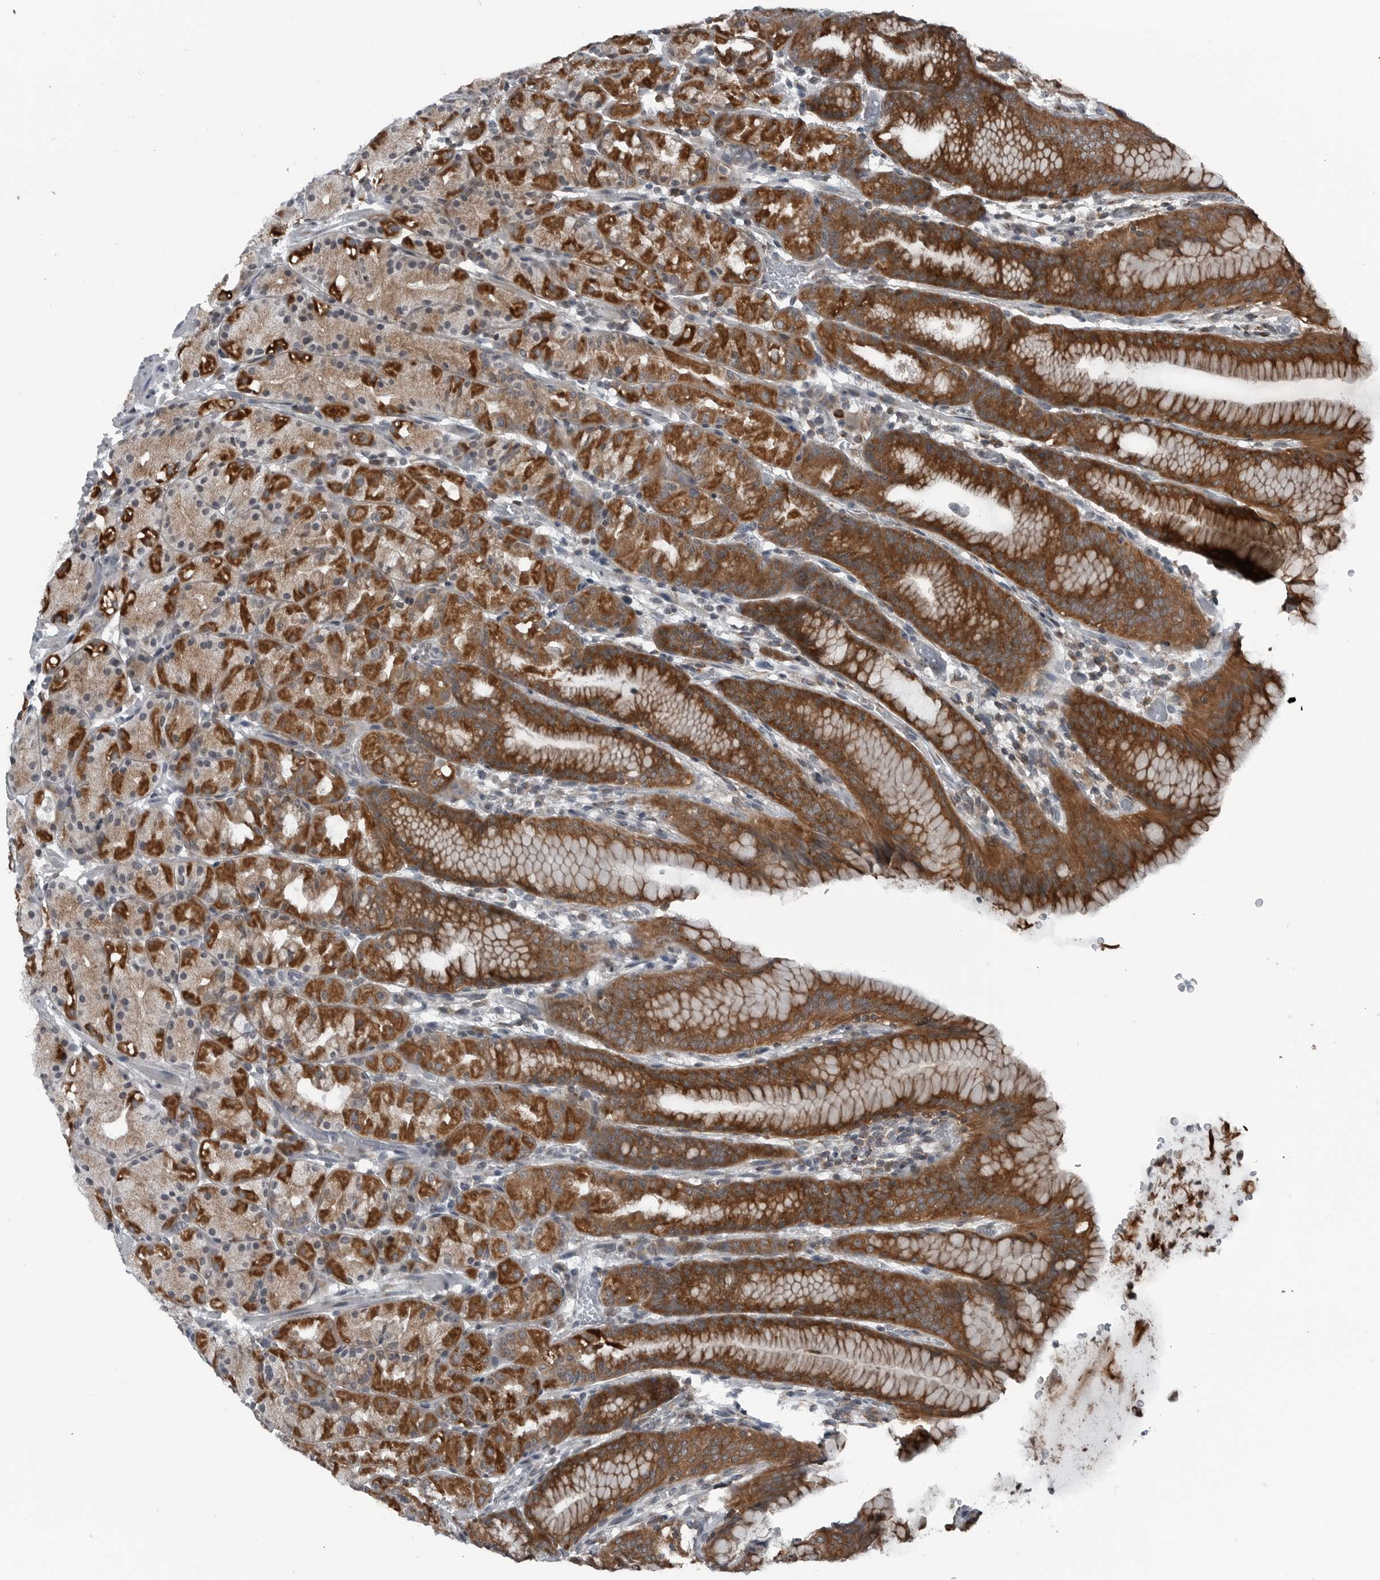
{"staining": {"intensity": "strong", "quantity": ">75%", "location": "cytoplasmic/membranous"}, "tissue": "stomach", "cell_type": "Glandular cells", "image_type": "normal", "snomed": [{"axis": "morphology", "description": "Normal tissue, NOS"}, {"axis": "topography", "description": "Stomach, upper"}], "caption": "IHC image of benign stomach stained for a protein (brown), which demonstrates high levels of strong cytoplasmic/membranous staining in approximately >75% of glandular cells.", "gene": "GAK", "patient": {"sex": "male", "age": 48}}